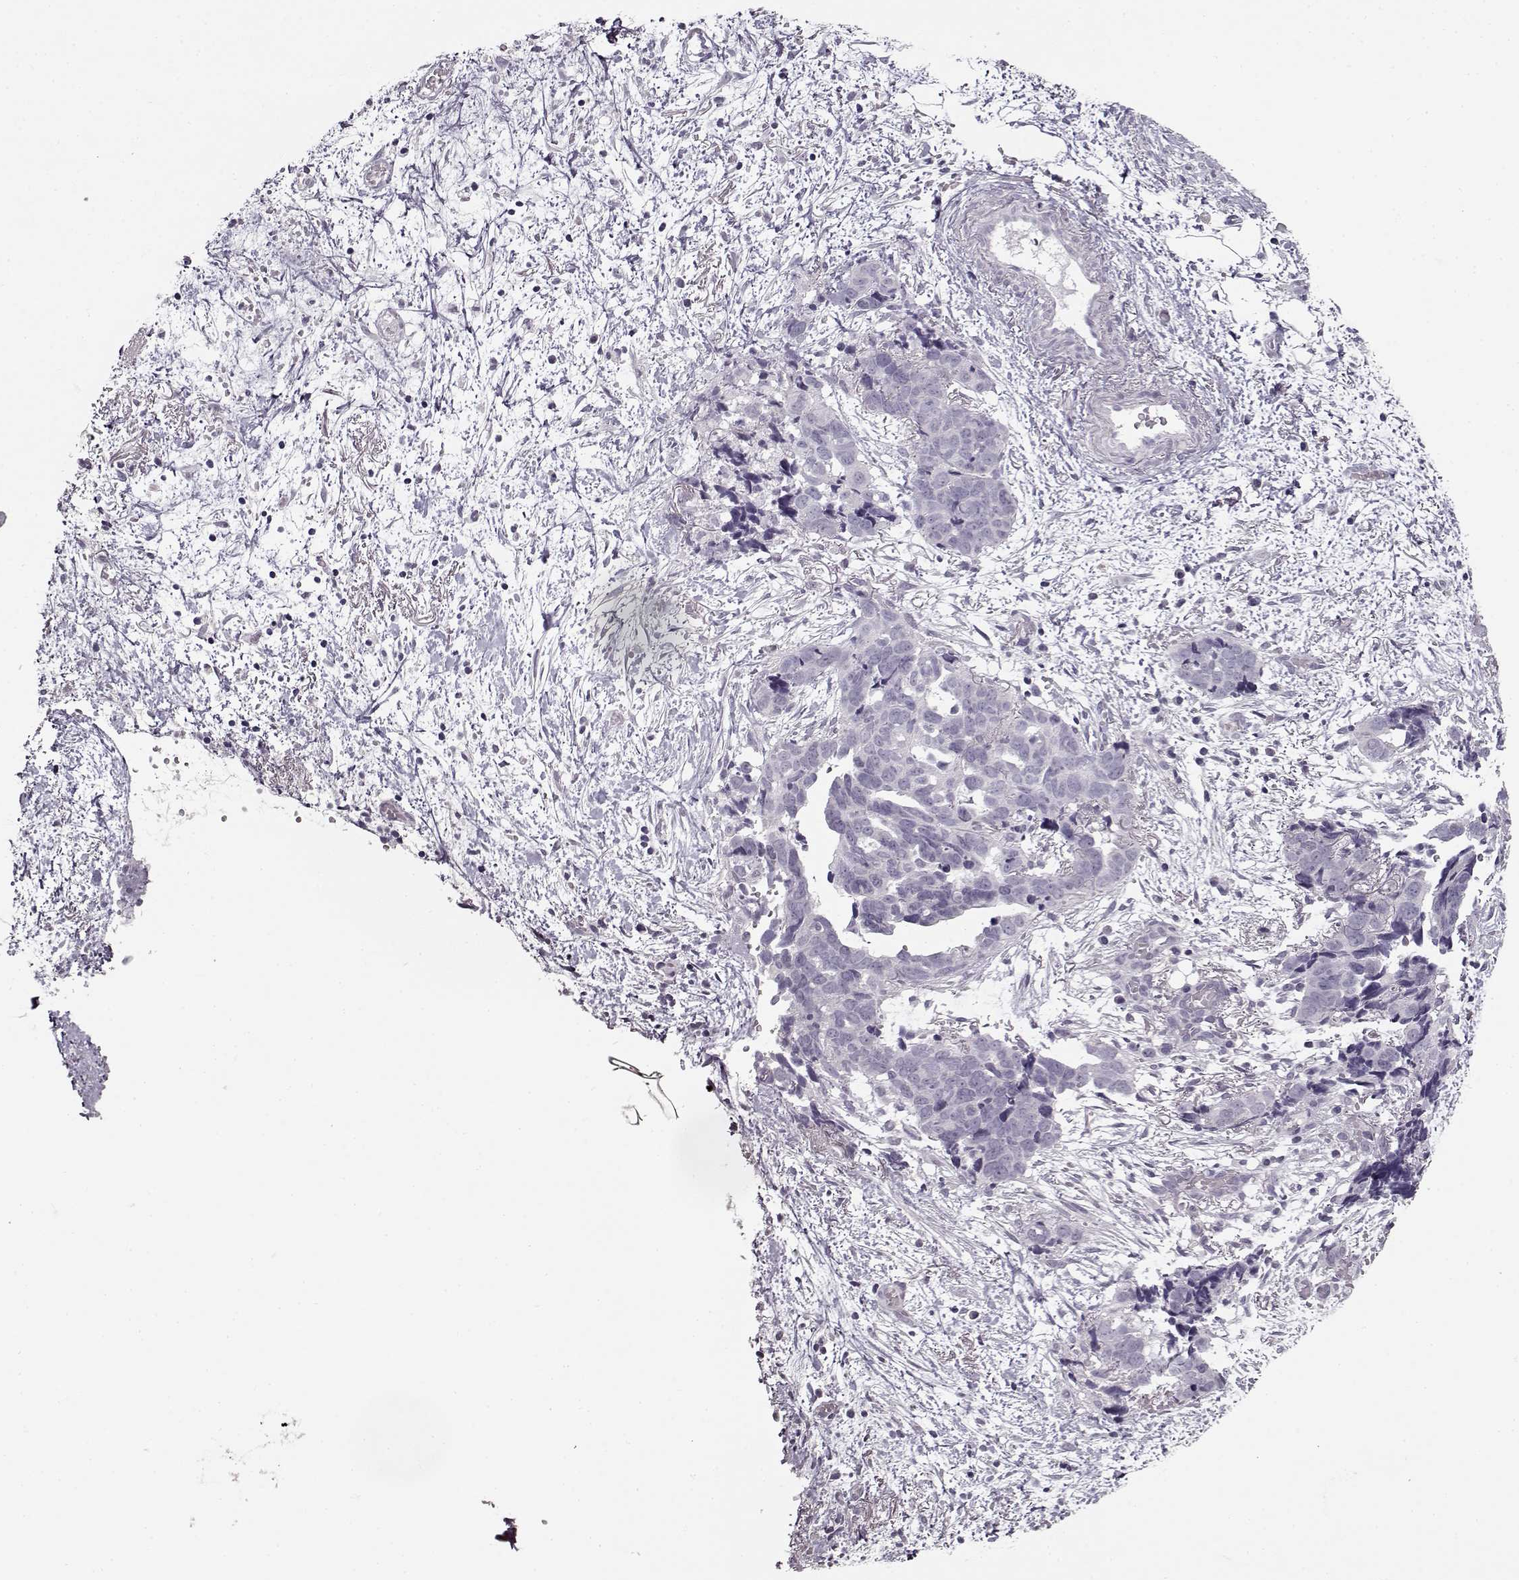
{"staining": {"intensity": "negative", "quantity": "none", "location": "none"}, "tissue": "ovarian cancer", "cell_type": "Tumor cells", "image_type": "cancer", "snomed": [{"axis": "morphology", "description": "Cystadenocarcinoma, serous, NOS"}, {"axis": "topography", "description": "Ovary"}], "caption": "IHC of serous cystadenocarcinoma (ovarian) shows no staining in tumor cells. The staining is performed using DAB brown chromogen with nuclei counter-stained in using hematoxylin.", "gene": "FSHB", "patient": {"sex": "female", "age": 69}}